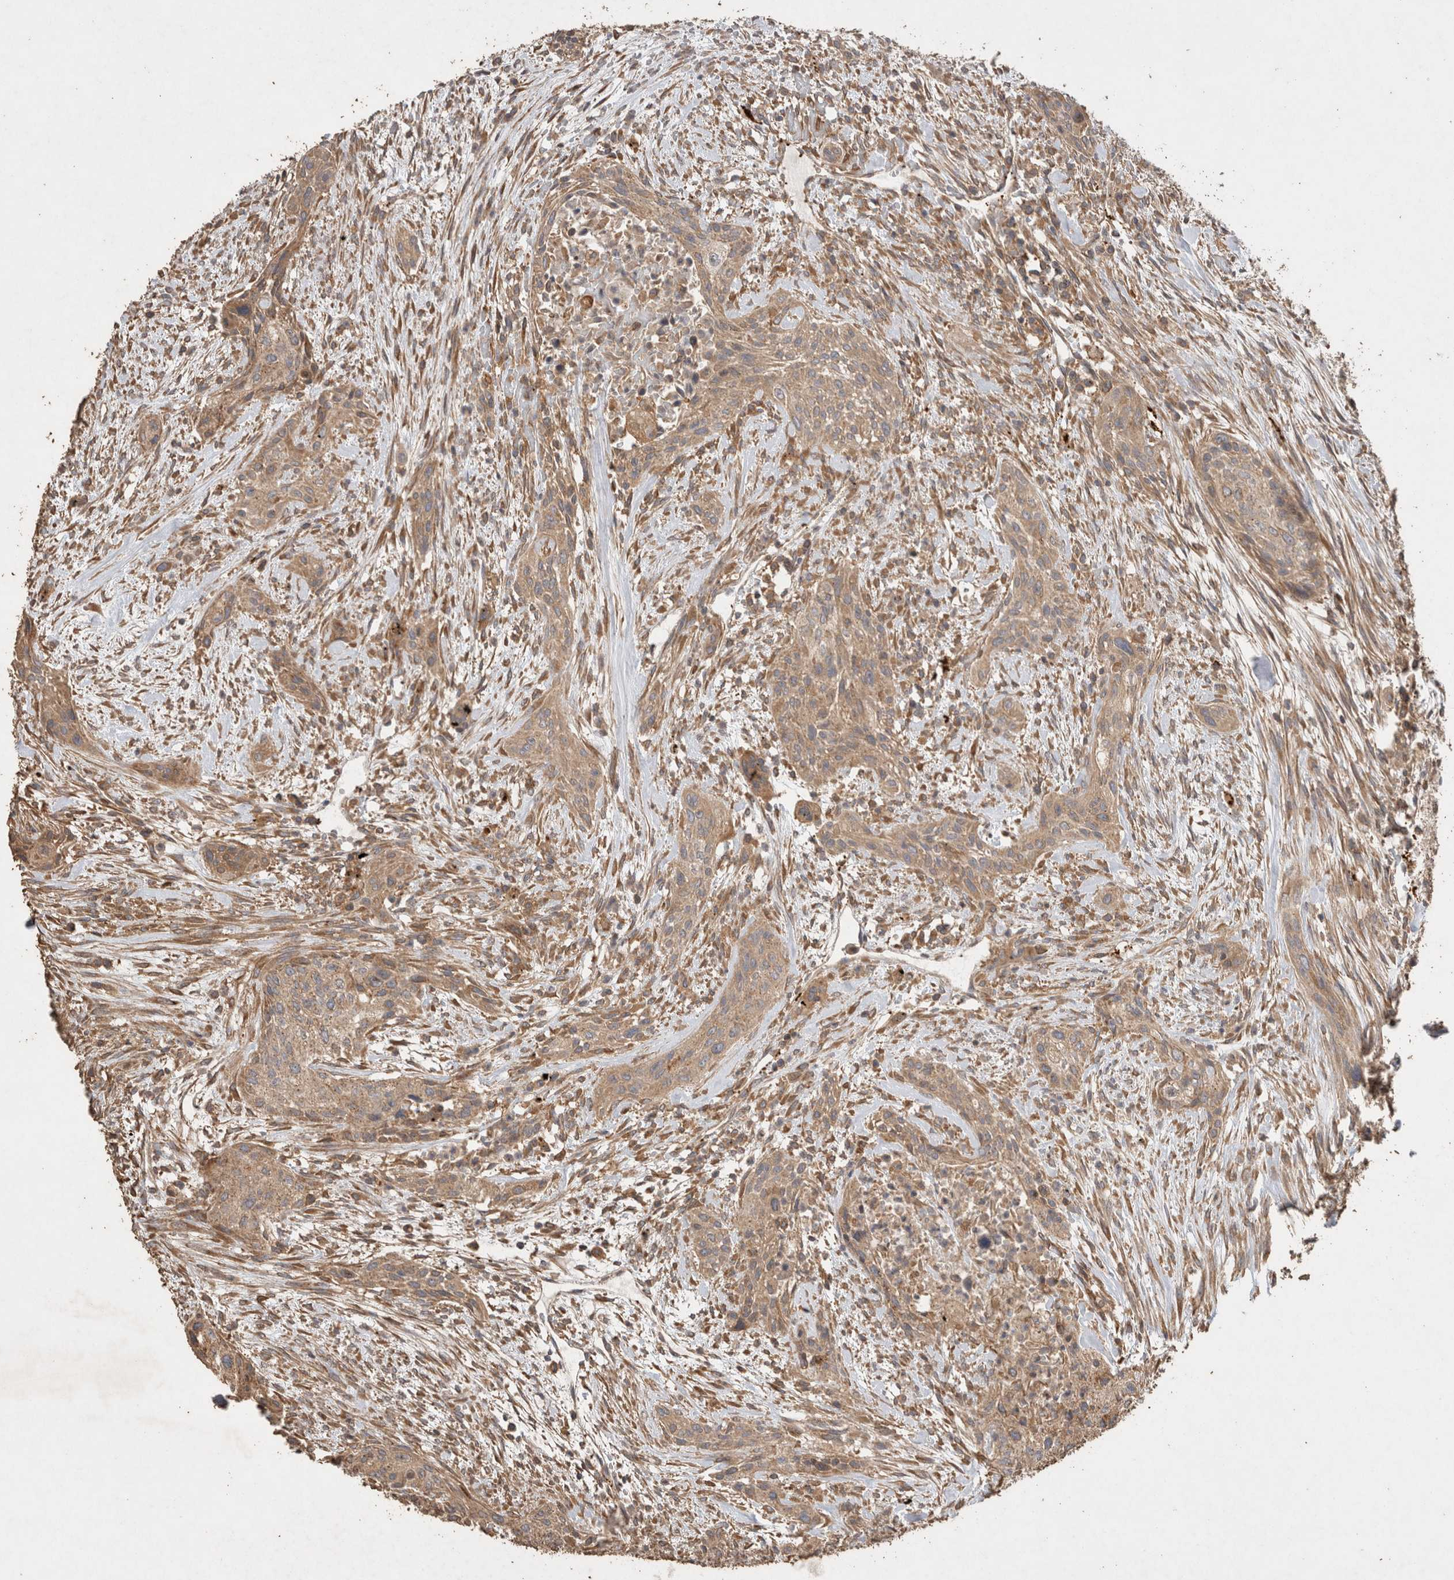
{"staining": {"intensity": "weak", "quantity": ">75%", "location": "cytoplasmic/membranous"}, "tissue": "urothelial cancer", "cell_type": "Tumor cells", "image_type": "cancer", "snomed": [{"axis": "morphology", "description": "Urothelial carcinoma, High grade"}, {"axis": "topography", "description": "Urinary bladder"}], "caption": "Human urothelial cancer stained with a protein marker exhibits weak staining in tumor cells.", "gene": "SNX31", "patient": {"sex": "male", "age": 35}}